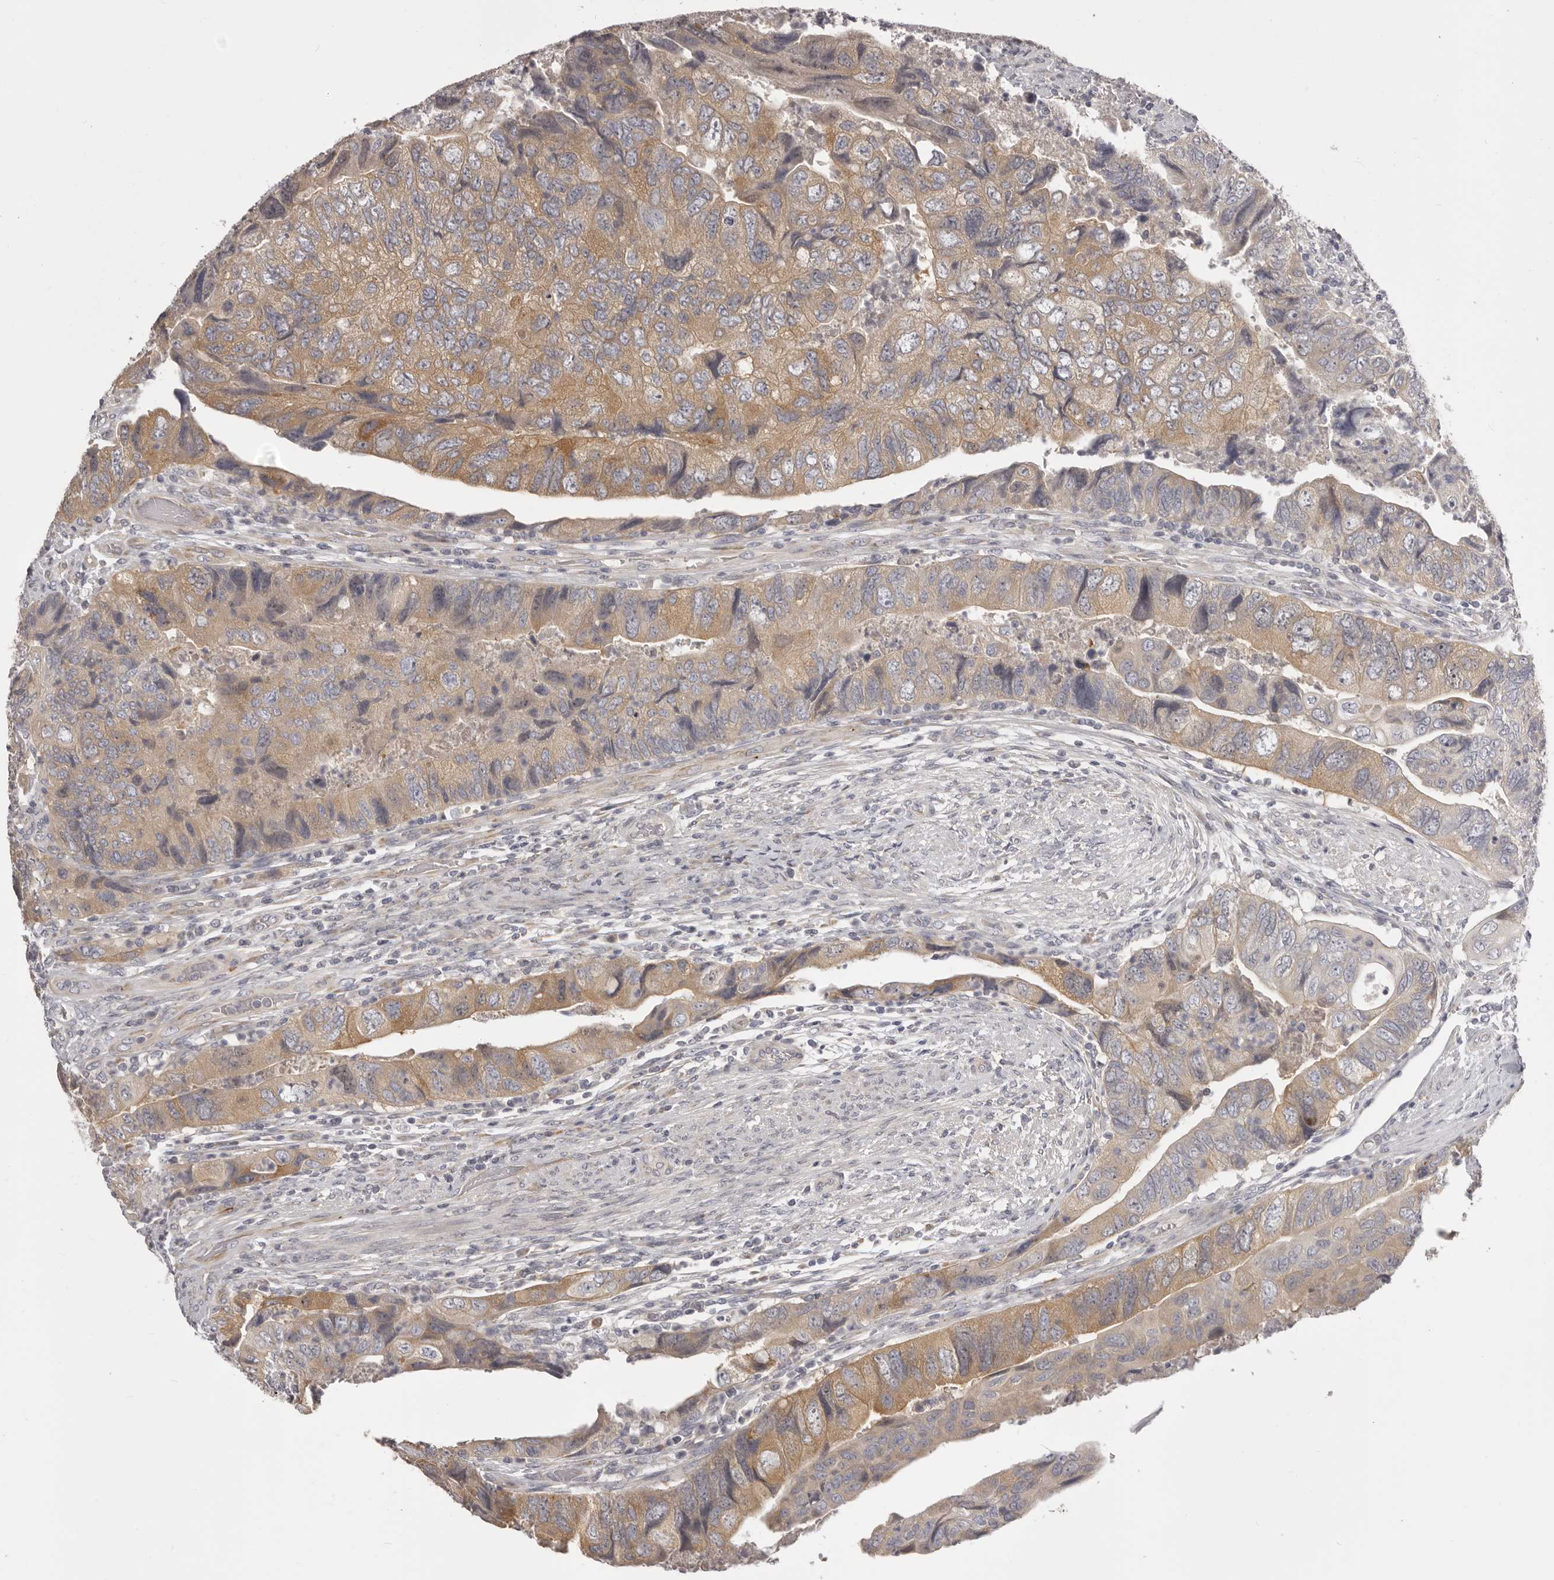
{"staining": {"intensity": "moderate", "quantity": "25%-75%", "location": "cytoplasmic/membranous"}, "tissue": "colorectal cancer", "cell_type": "Tumor cells", "image_type": "cancer", "snomed": [{"axis": "morphology", "description": "Adenocarcinoma, NOS"}, {"axis": "topography", "description": "Rectum"}], "caption": "Moderate cytoplasmic/membranous positivity is identified in about 25%-75% of tumor cells in colorectal cancer (adenocarcinoma).", "gene": "OTUD3", "patient": {"sex": "male", "age": 63}}